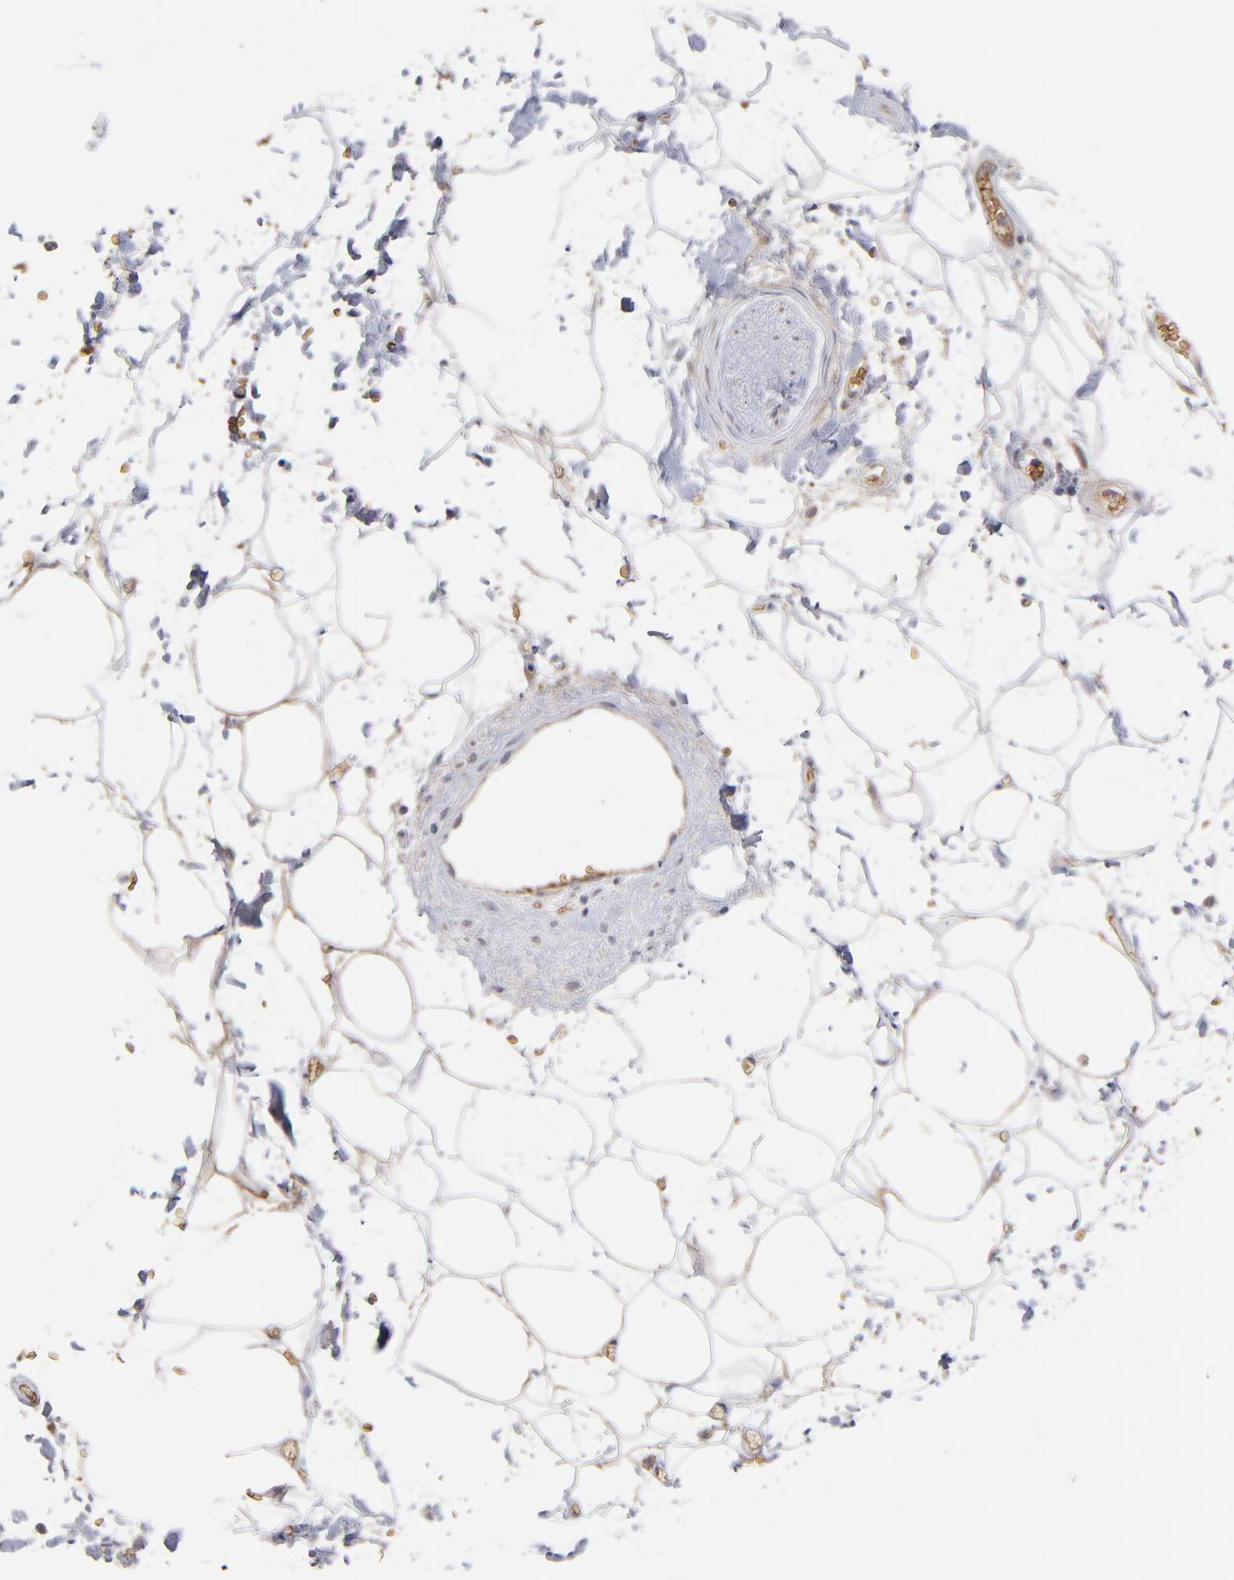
{"staining": {"intensity": "moderate", "quantity": "25%-75%", "location": "cytoplasmic/membranous"}, "tissue": "adipose tissue", "cell_type": "Adipocytes", "image_type": "normal", "snomed": [{"axis": "morphology", "description": "Normal tissue, NOS"}, {"axis": "topography", "description": "Soft tissue"}], "caption": "This micrograph shows immunohistochemistry (IHC) staining of normal adipose tissue, with medium moderate cytoplasmic/membranous expression in about 25%-75% of adipocytes.", "gene": "F13B", "patient": {"sex": "male", "age": 72}}